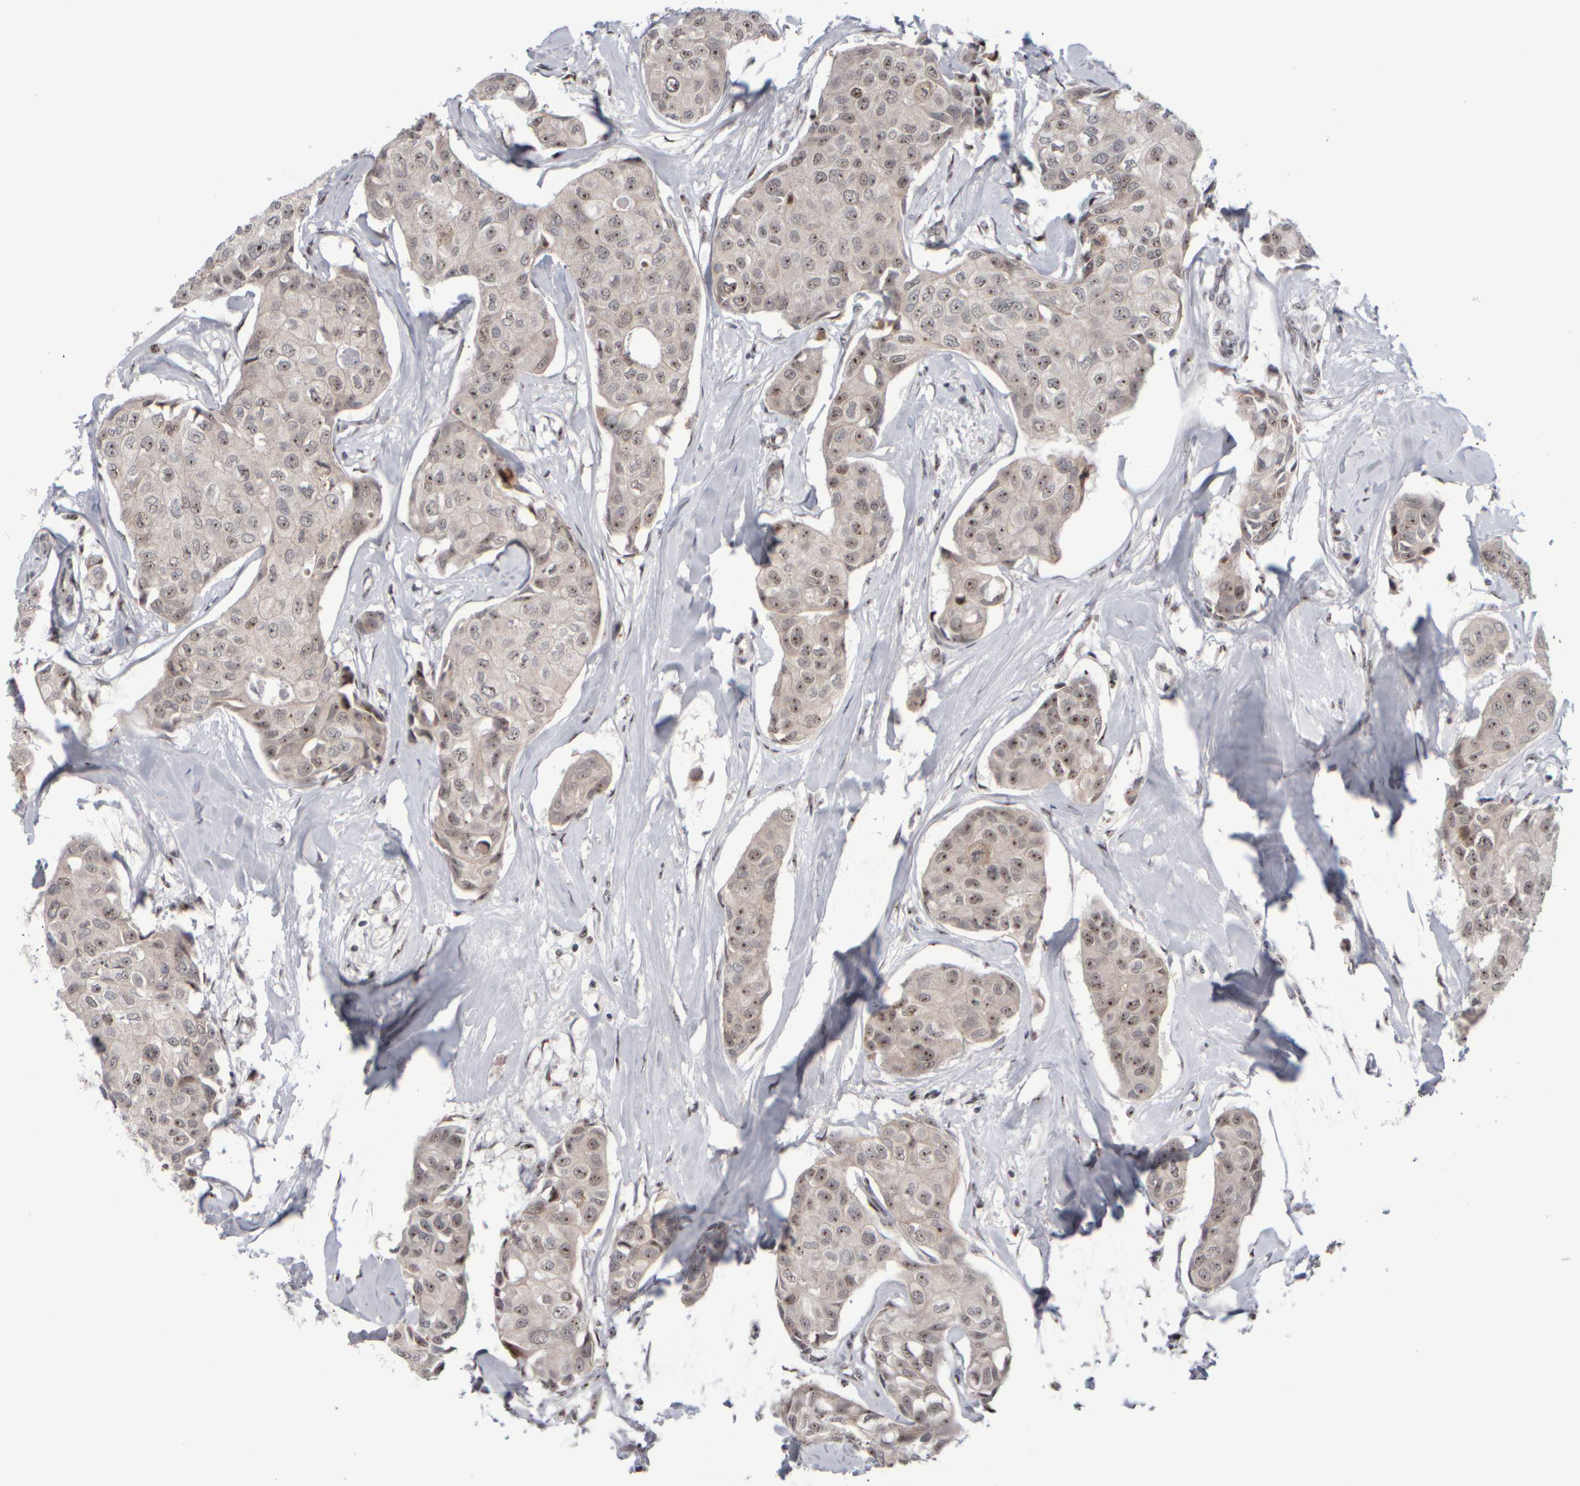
{"staining": {"intensity": "weak", "quantity": ">75%", "location": "nuclear"}, "tissue": "breast cancer", "cell_type": "Tumor cells", "image_type": "cancer", "snomed": [{"axis": "morphology", "description": "Duct carcinoma"}, {"axis": "topography", "description": "Breast"}], "caption": "Protein staining of intraductal carcinoma (breast) tissue exhibits weak nuclear positivity in approximately >75% of tumor cells. (Brightfield microscopy of DAB IHC at high magnification).", "gene": "SURF6", "patient": {"sex": "female", "age": 80}}